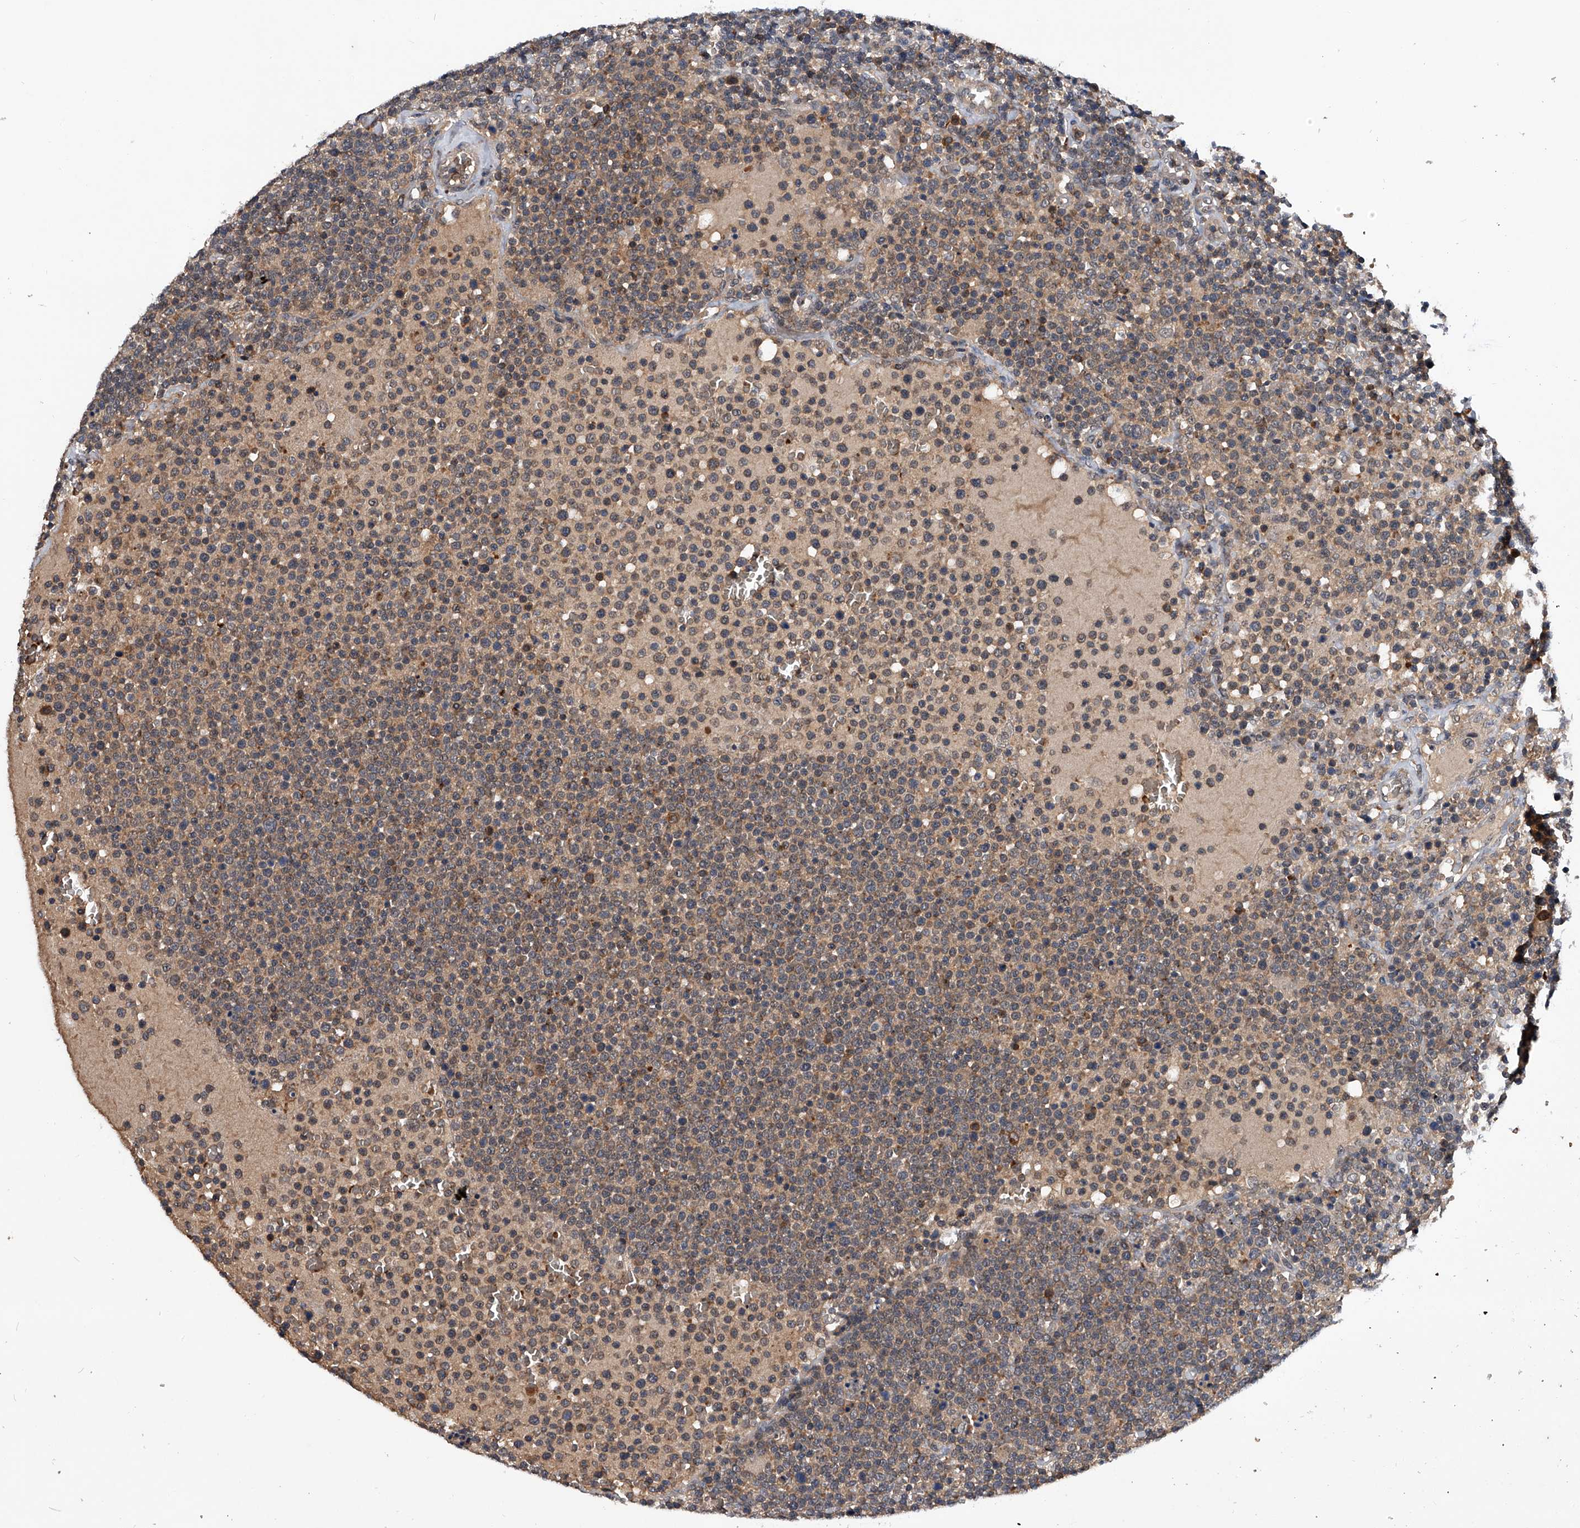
{"staining": {"intensity": "weak", "quantity": "<25%", "location": "cytoplasmic/membranous"}, "tissue": "lymphoma", "cell_type": "Tumor cells", "image_type": "cancer", "snomed": [{"axis": "morphology", "description": "Malignant lymphoma, non-Hodgkin's type, High grade"}, {"axis": "topography", "description": "Lymph node"}], "caption": "Image shows no significant protein staining in tumor cells of lymphoma.", "gene": "ZNF30", "patient": {"sex": "male", "age": 61}}